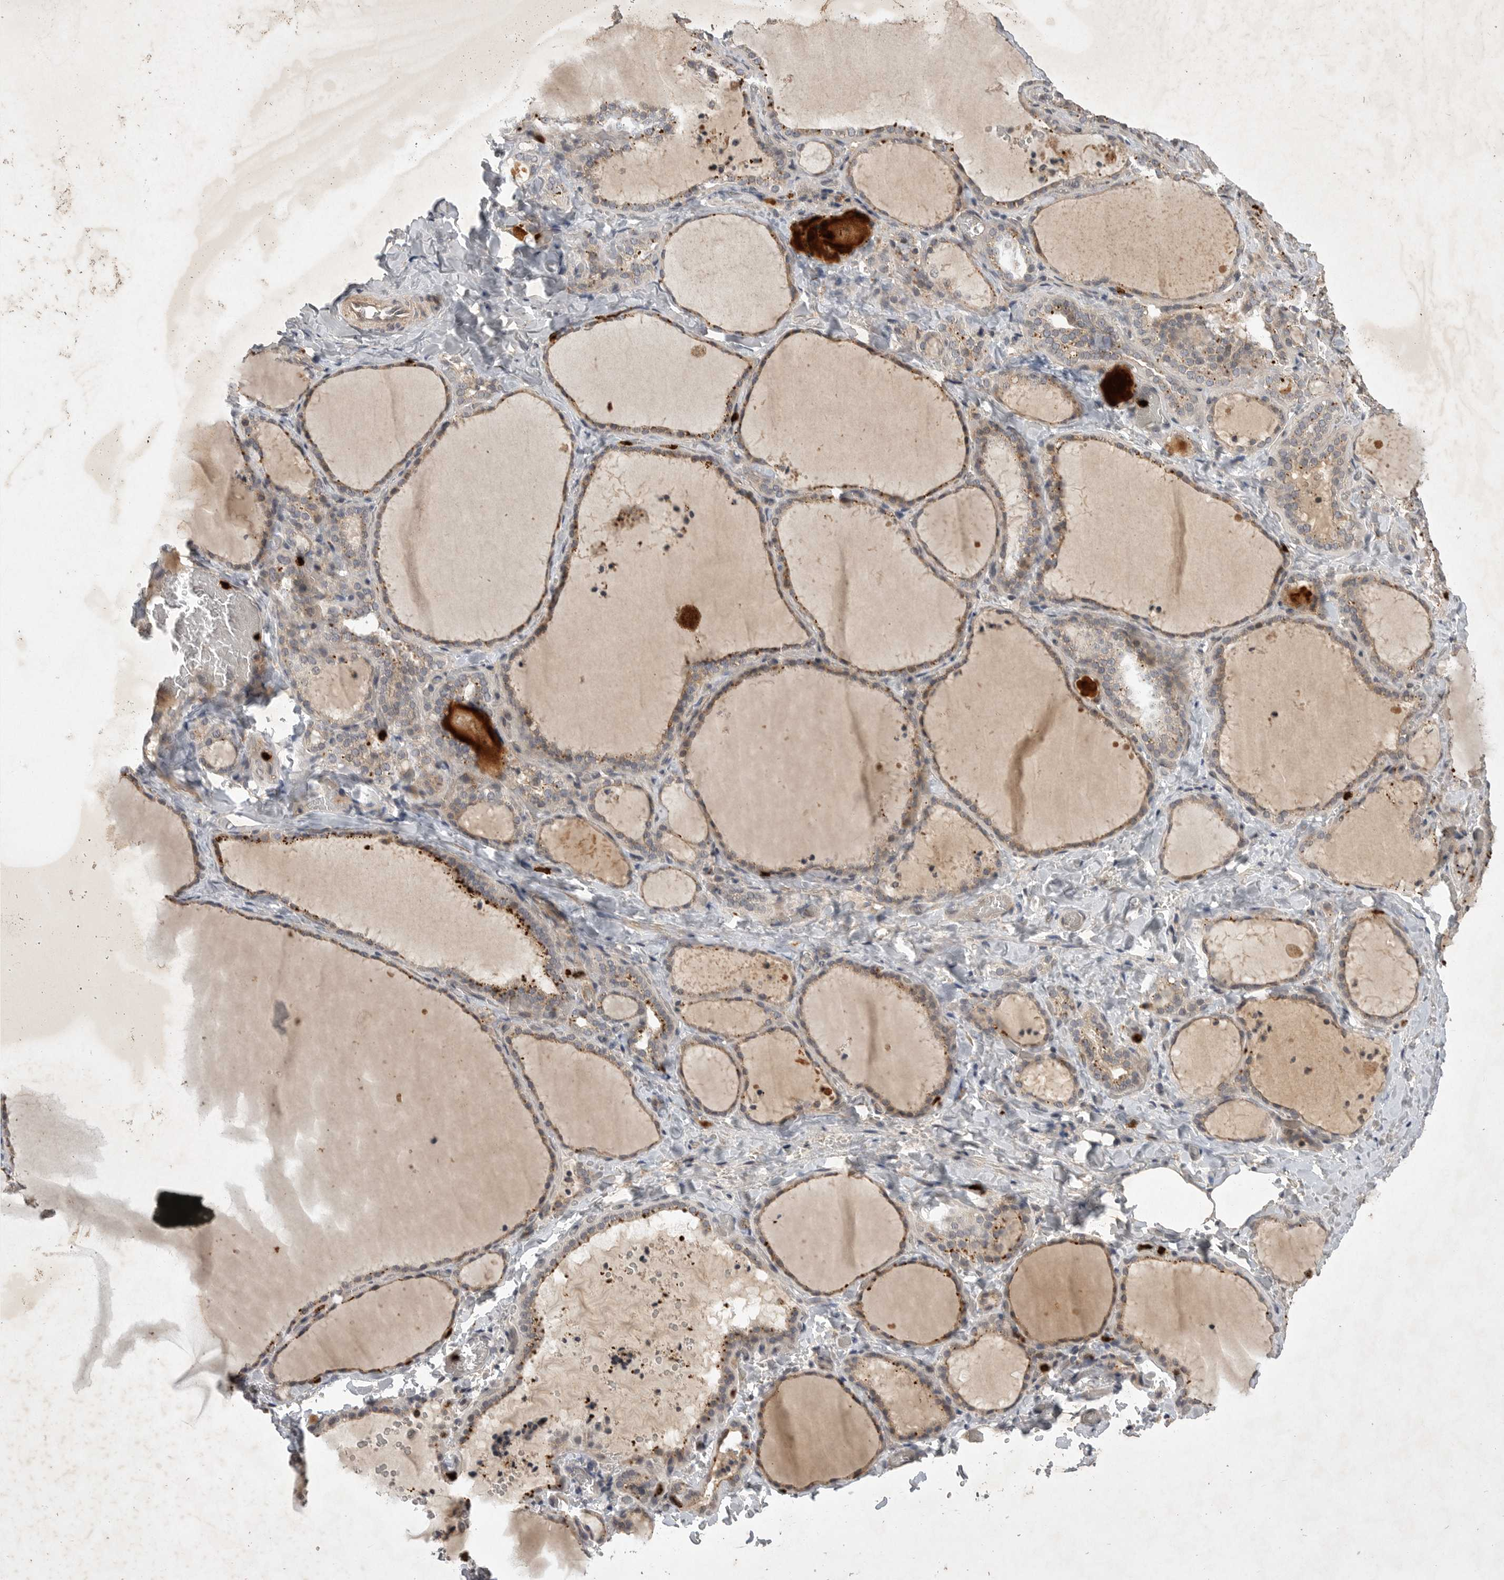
{"staining": {"intensity": "weak", "quantity": ">75%", "location": "cytoplasmic/membranous"}, "tissue": "thyroid gland", "cell_type": "Glandular cells", "image_type": "normal", "snomed": [{"axis": "morphology", "description": "Normal tissue, NOS"}, {"axis": "topography", "description": "Thyroid gland"}], "caption": "A micrograph of thyroid gland stained for a protein exhibits weak cytoplasmic/membranous brown staining in glandular cells. (DAB = brown stain, brightfield microscopy at high magnification).", "gene": "UBE3D", "patient": {"sex": "female", "age": 22}}